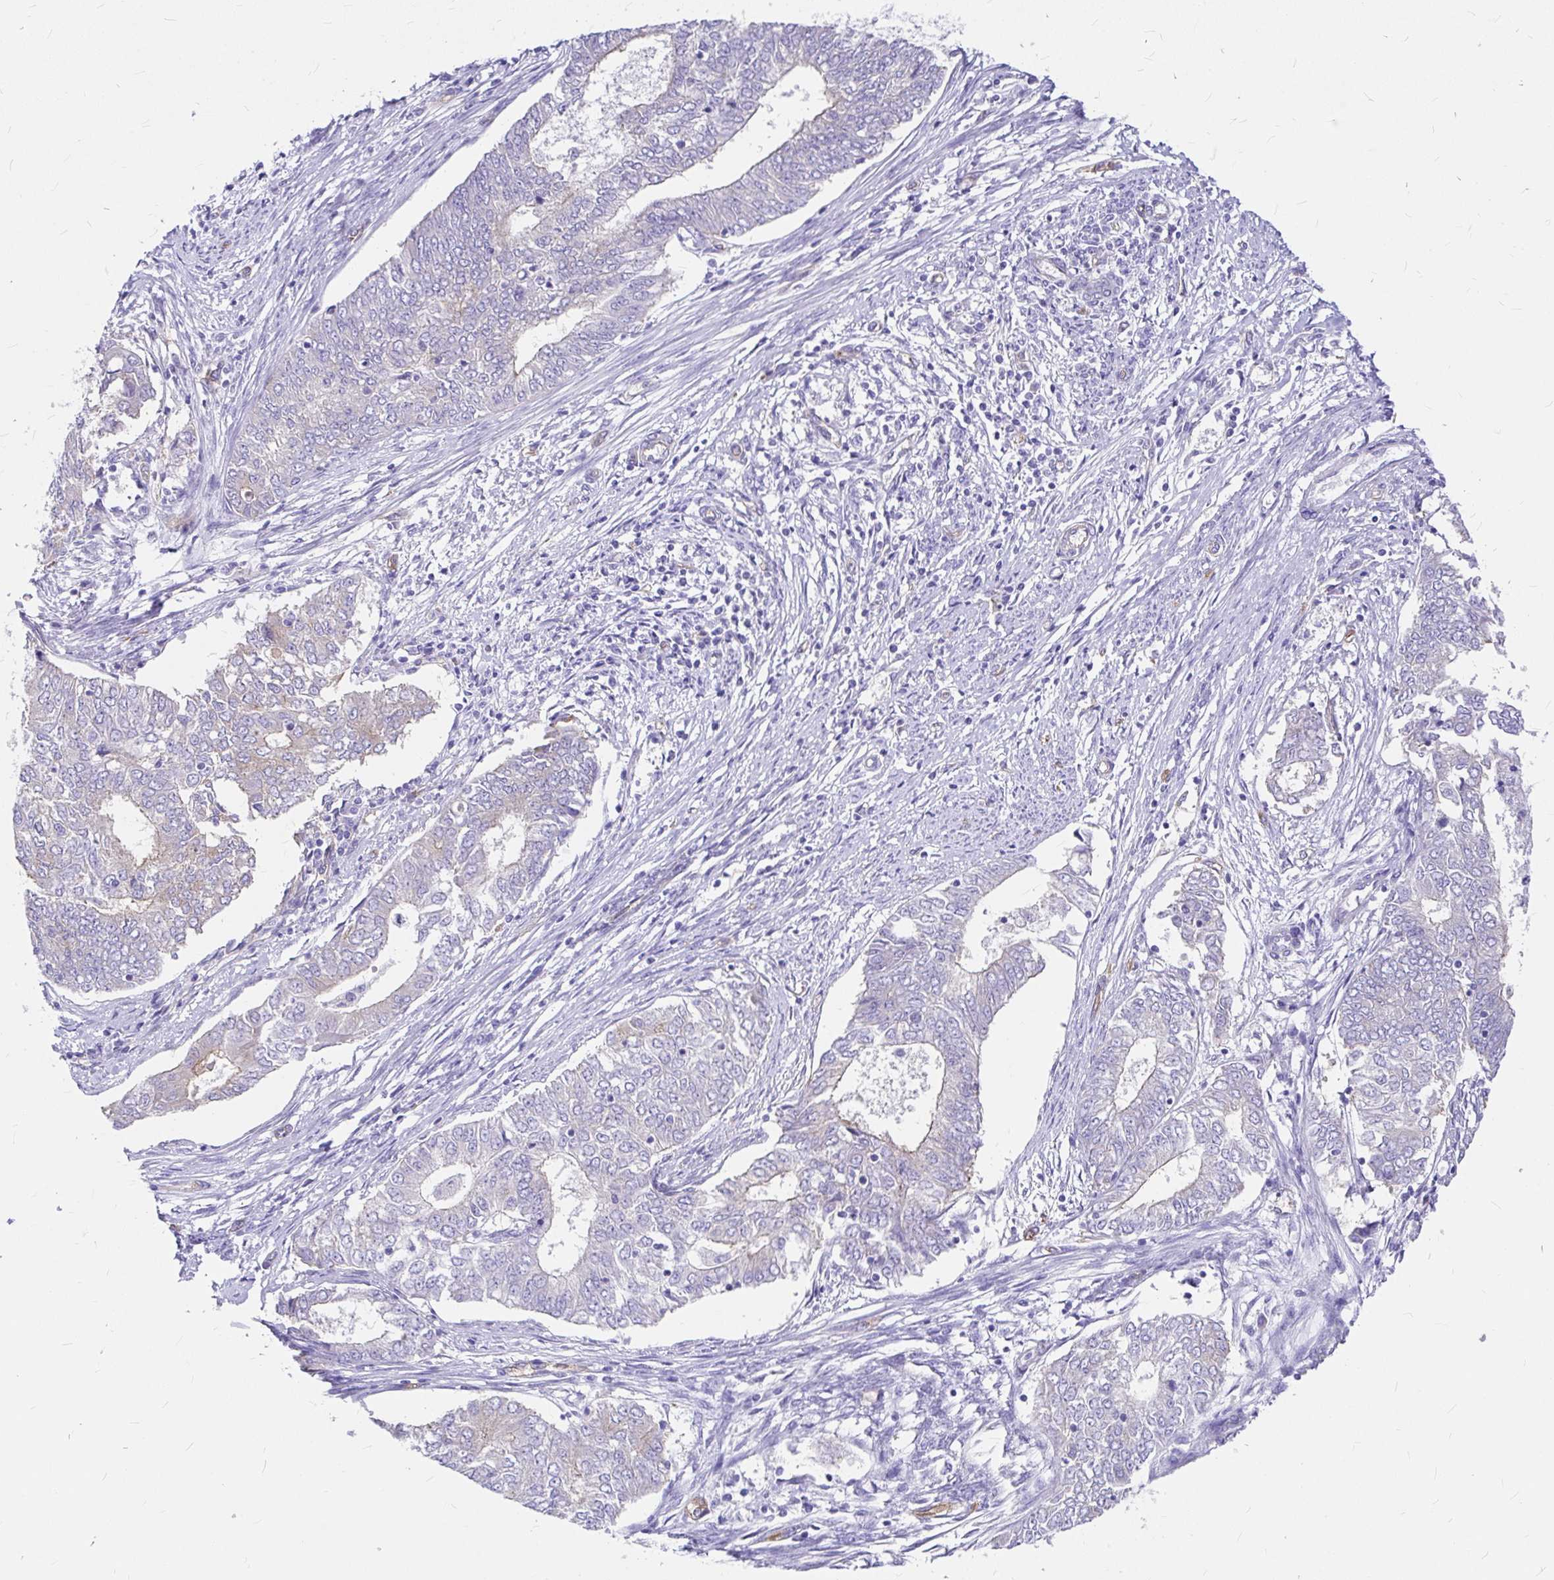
{"staining": {"intensity": "negative", "quantity": "none", "location": "none"}, "tissue": "endometrial cancer", "cell_type": "Tumor cells", "image_type": "cancer", "snomed": [{"axis": "morphology", "description": "Adenocarcinoma, NOS"}, {"axis": "topography", "description": "Endometrium"}], "caption": "Immunohistochemical staining of human adenocarcinoma (endometrial) reveals no significant positivity in tumor cells.", "gene": "MYO1B", "patient": {"sex": "female", "age": 62}}